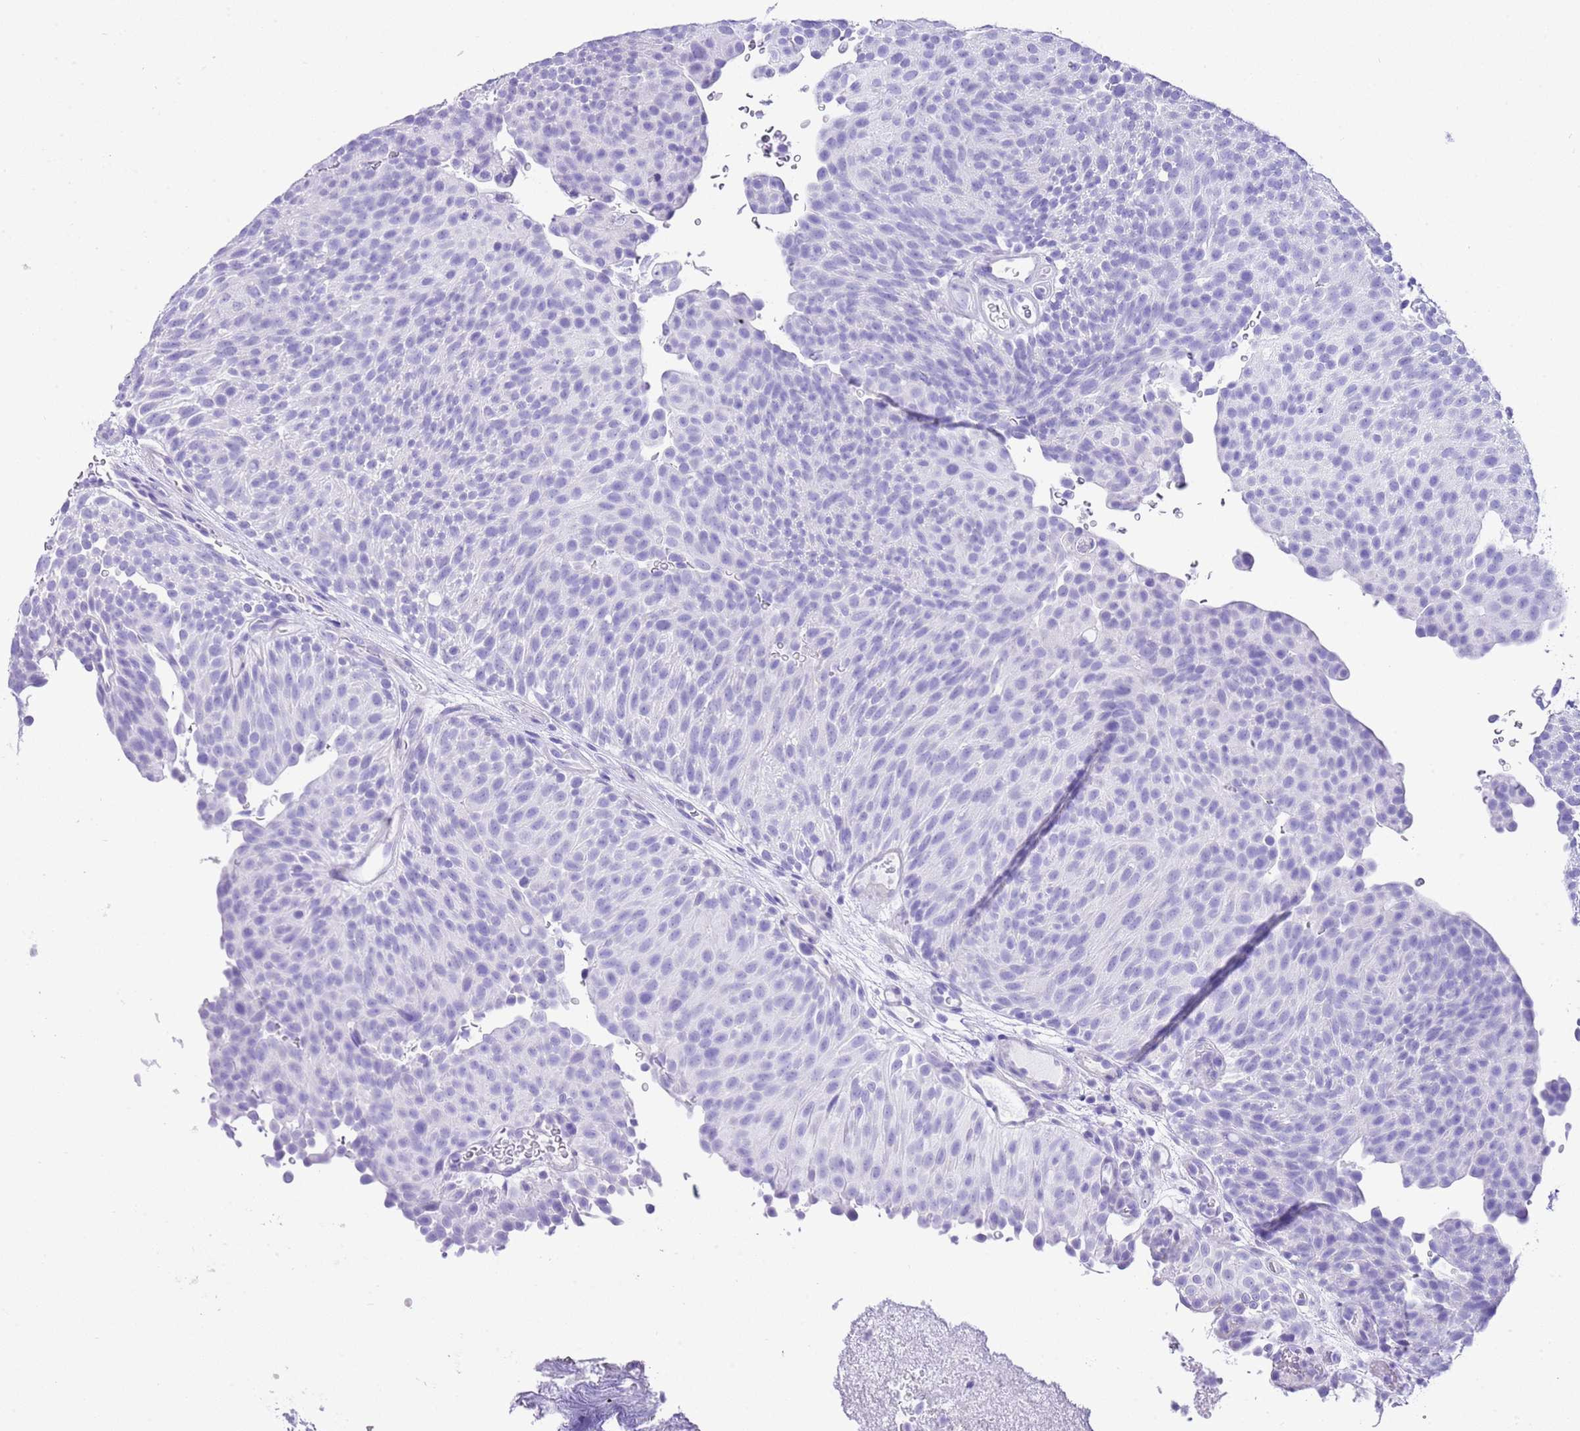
{"staining": {"intensity": "negative", "quantity": "none", "location": "none"}, "tissue": "urothelial cancer", "cell_type": "Tumor cells", "image_type": "cancer", "snomed": [{"axis": "morphology", "description": "Urothelial carcinoma, Low grade"}, {"axis": "topography", "description": "Urinary bladder"}], "caption": "Low-grade urothelial carcinoma stained for a protein using immunohistochemistry exhibits no staining tumor cells.", "gene": "KCNC1", "patient": {"sex": "male", "age": 78}}